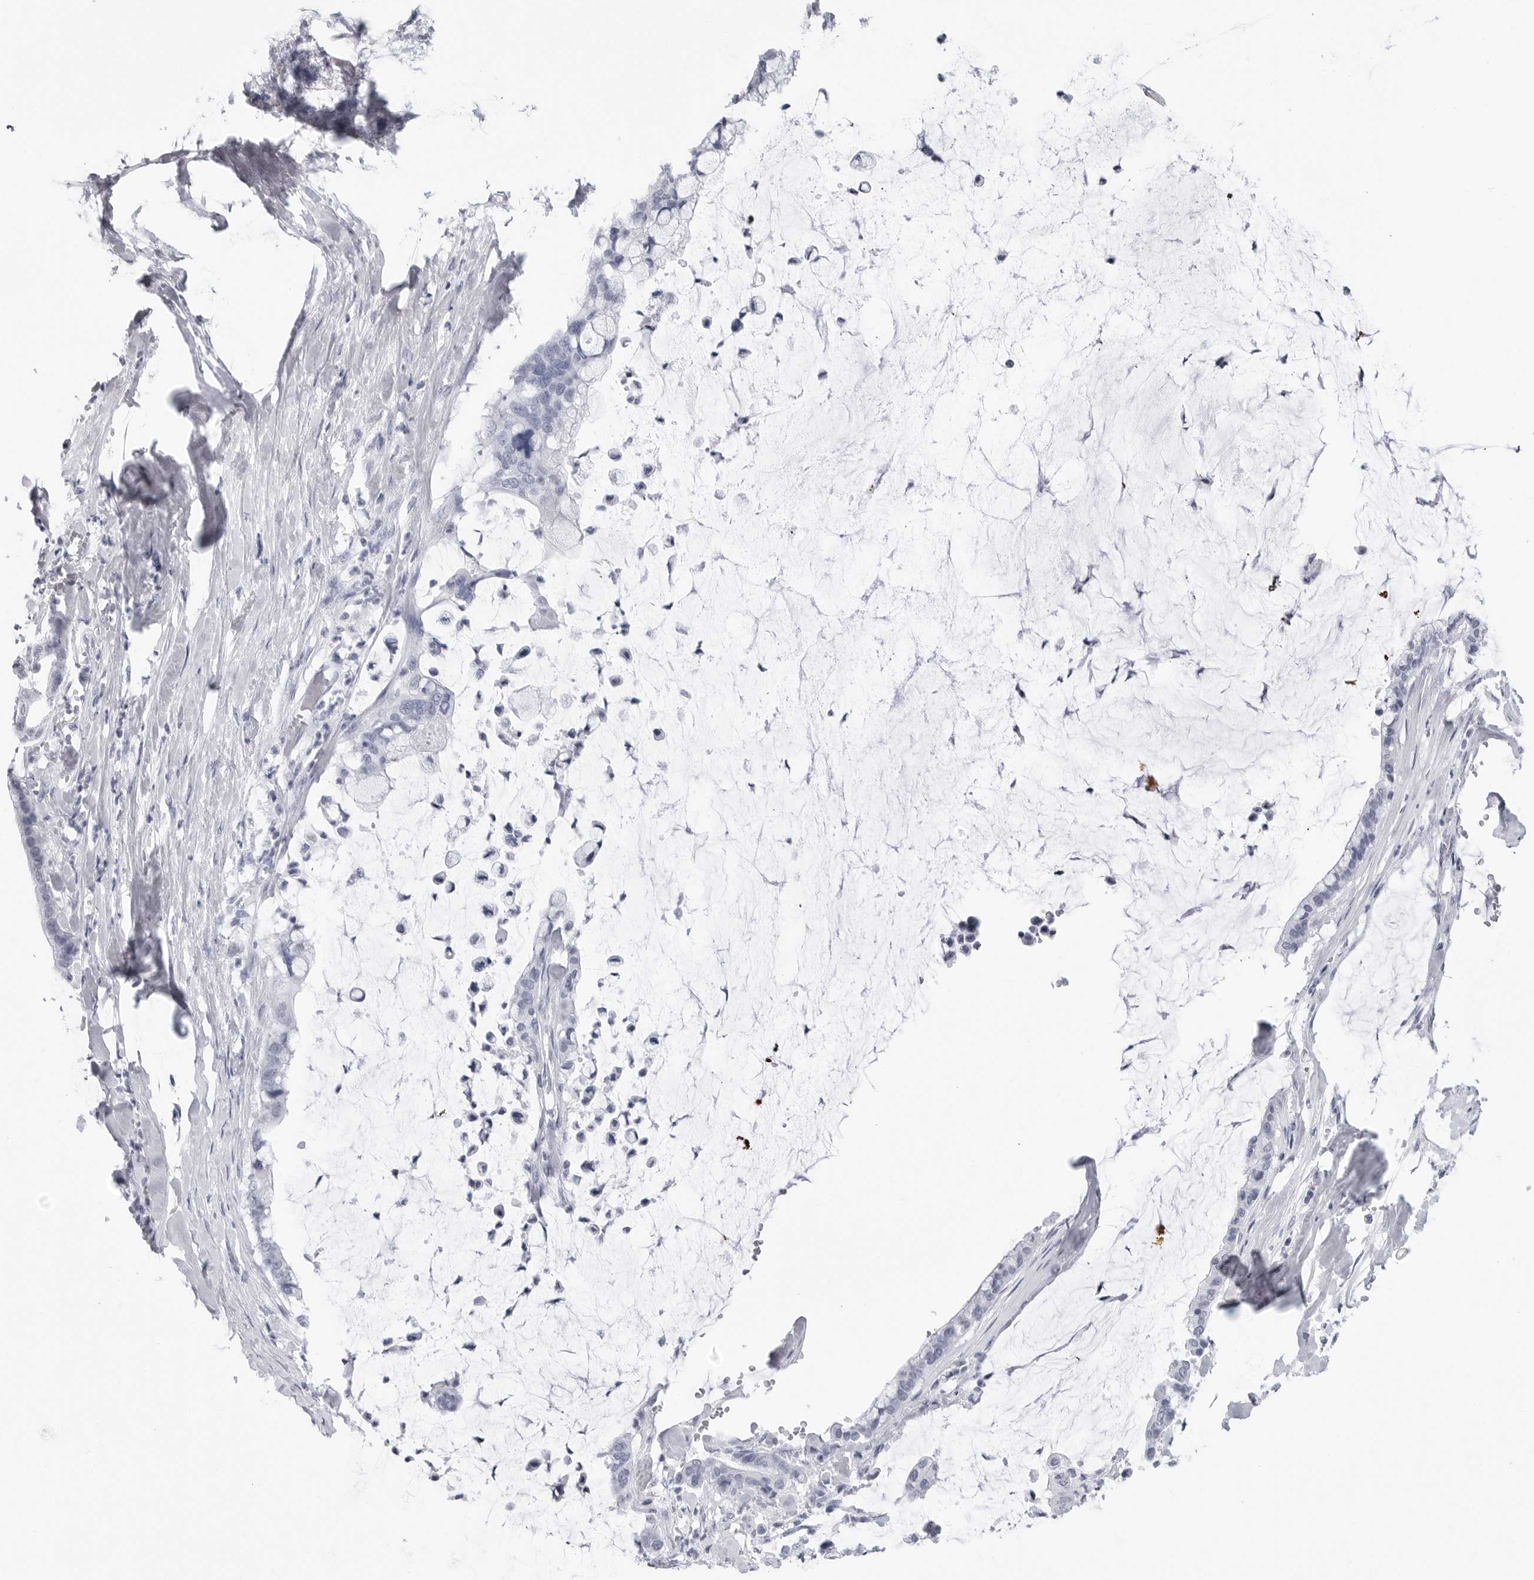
{"staining": {"intensity": "negative", "quantity": "none", "location": "none"}, "tissue": "pancreatic cancer", "cell_type": "Tumor cells", "image_type": "cancer", "snomed": [{"axis": "morphology", "description": "Adenocarcinoma, NOS"}, {"axis": "topography", "description": "Pancreas"}], "caption": "Immunohistochemistry (IHC) image of neoplastic tissue: pancreatic cancer (adenocarcinoma) stained with DAB demonstrates no significant protein expression in tumor cells.", "gene": "CSH1", "patient": {"sex": "male", "age": 41}}